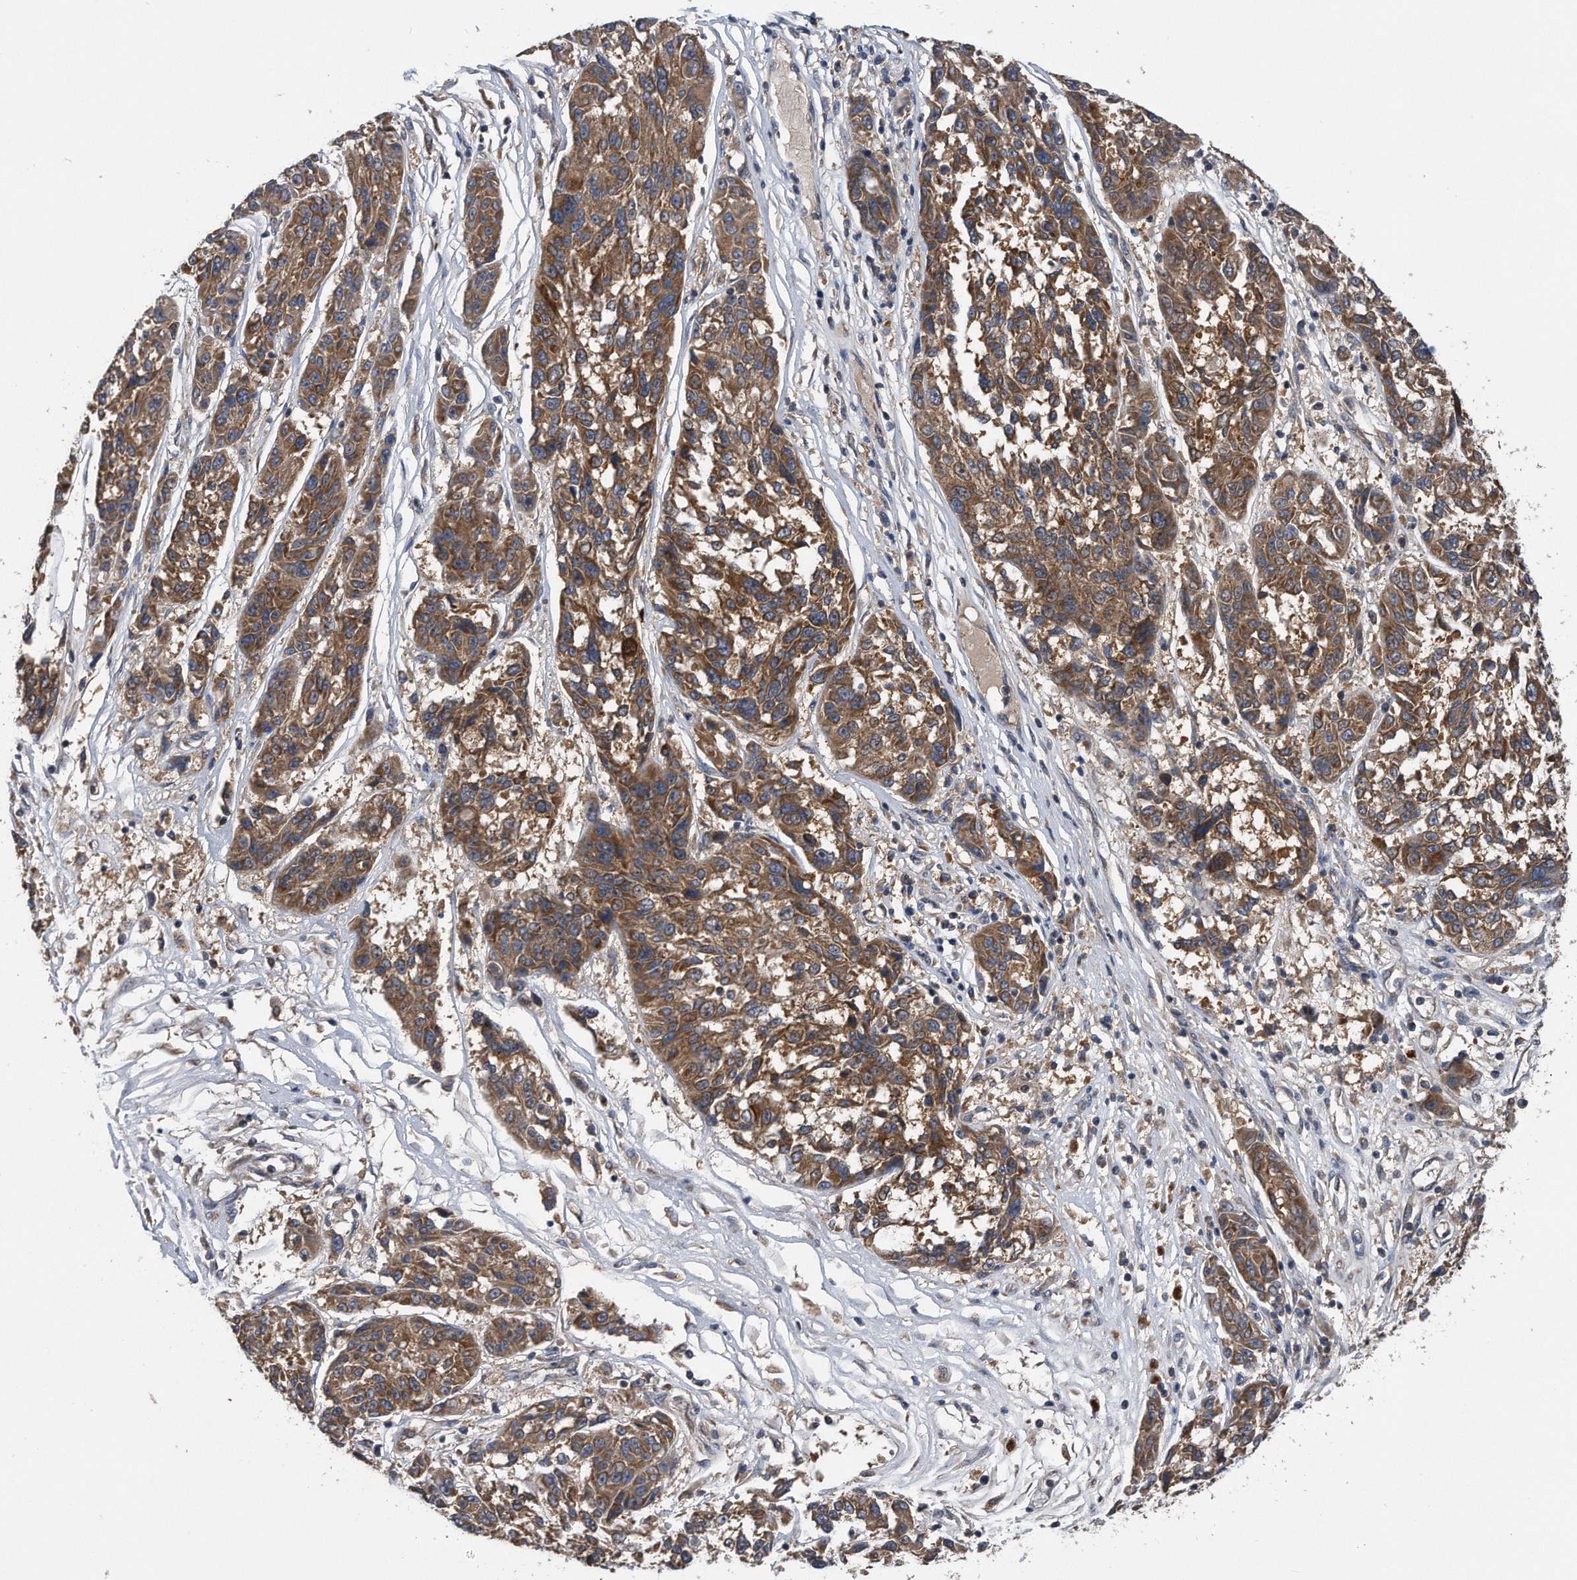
{"staining": {"intensity": "moderate", "quantity": ">75%", "location": "cytoplasmic/membranous"}, "tissue": "melanoma", "cell_type": "Tumor cells", "image_type": "cancer", "snomed": [{"axis": "morphology", "description": "Malignant melanoma, NOS"}, {"axis": "topography", "description": "Skin"}], "caption": "Melanoma stained with a brown dye demonstrates moderate cytoplasmic/membranous positive expression in approximately >75% of tumor cells.", "gene": "ALPK2", "patient": {"sex": "male", "age": 53}}